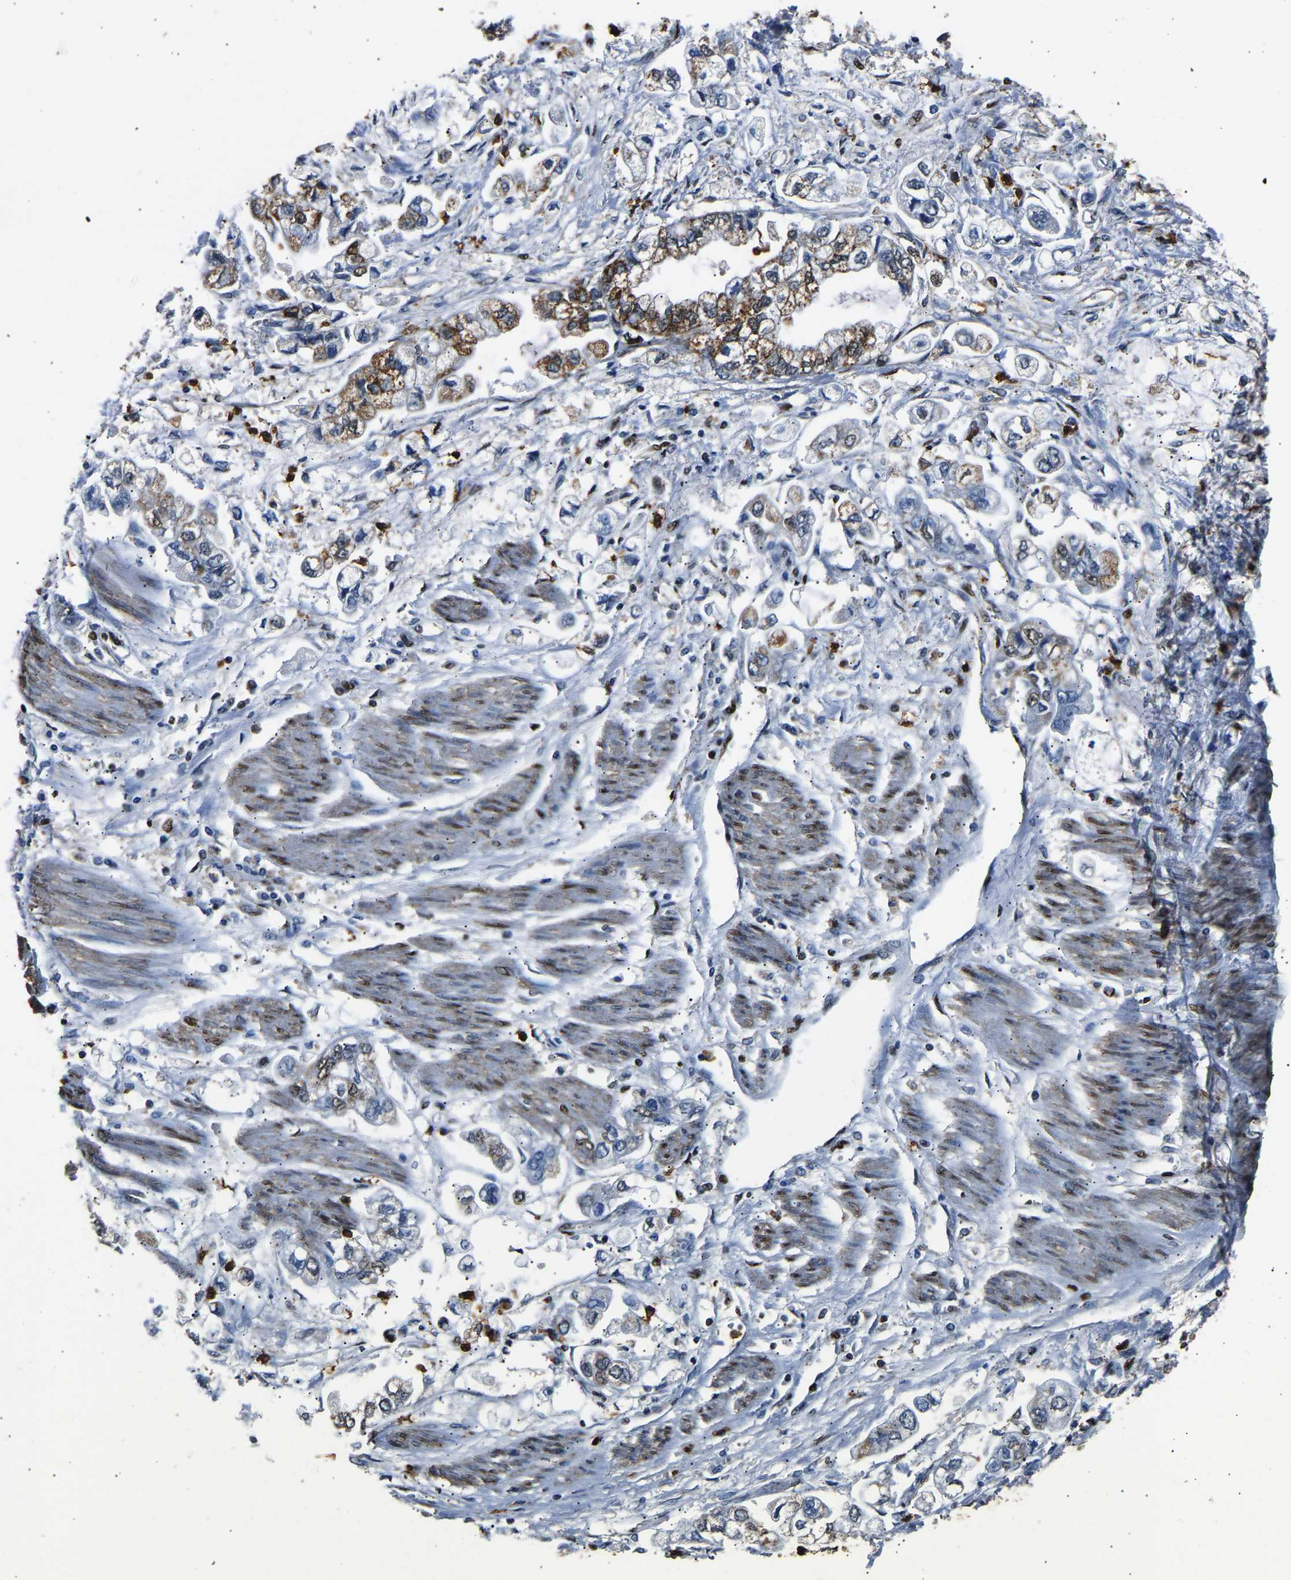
{"staining": {"intensity": "moderate", "quantity": "<25%", "location": "cytoplasmic/membranous"}, "tissue": "stomach cancer", "cell_type": "Tumor cells", "image_type": "cancer", "snomed": [{"axis": "morphology", "description": "Normal tissue, NOS"}, {"axis": "morphology", "description": "Adenocarcinoma, NOS"}, {"axis": "topography", "description": "Stomach"}], "caption": "Protein expression analysis of stomach cancer (adenocarcinoma) exhibits moderate cytoplasmic/membranous positivity in about <25% of tumor cells.", "gene": "SAFB", "patient": {"sex": "male", "age": 62}}